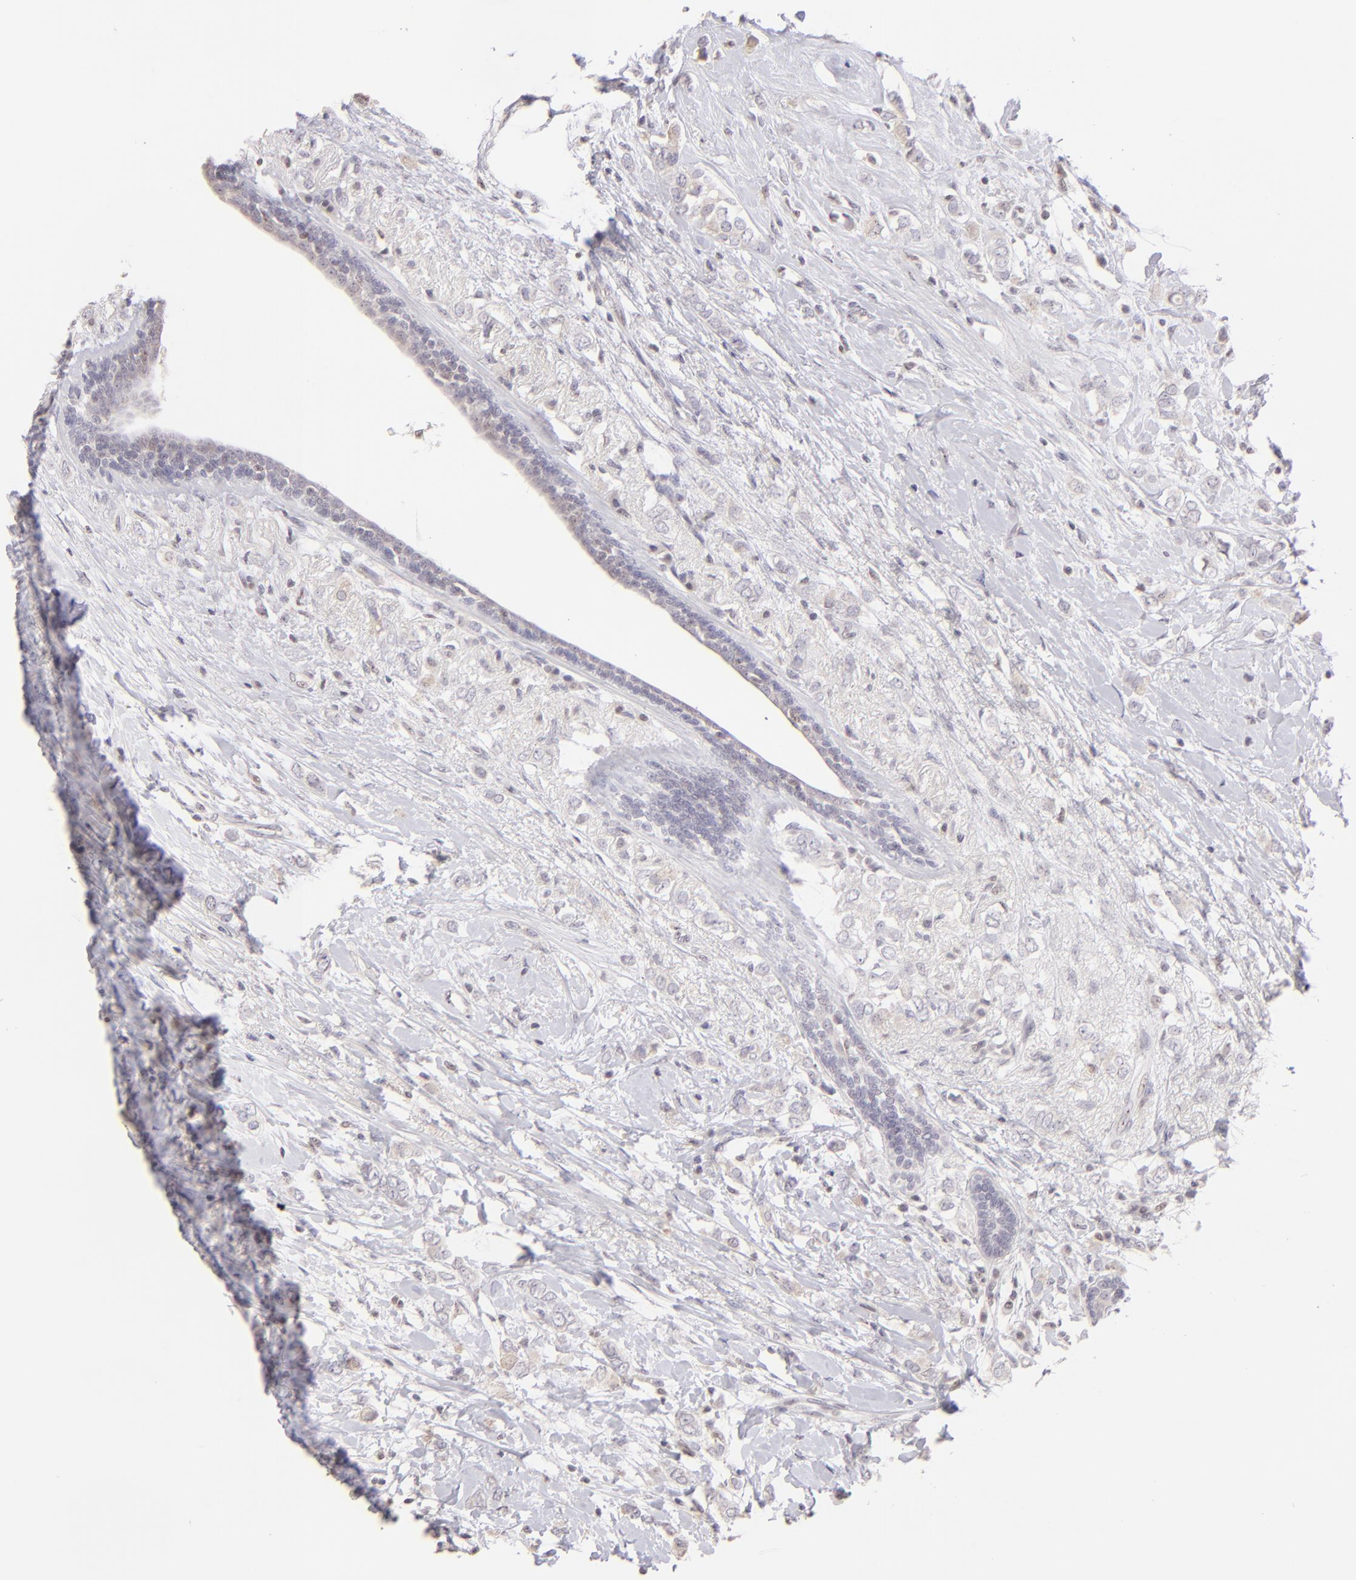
{"staining": {"intensity": "negative", "quantity": "none", "location": "none"}, "tissue": "breast cancer", "cell_type": "Tumor cells", "image_type": "cancer", "snomed": [{"axis": "morphology", "description": "Normal tissue, NOS"}, {"axis": "morphology", "description": "Lobular carcinoma"}, {"axis": "topography", "description": "Breast"}], "caption": "Tumor cells are negative for protein expression in human breast lobular carcinoma.", "gene": "MAGEA1", "patient": {"sex": "female", "age": 47}}